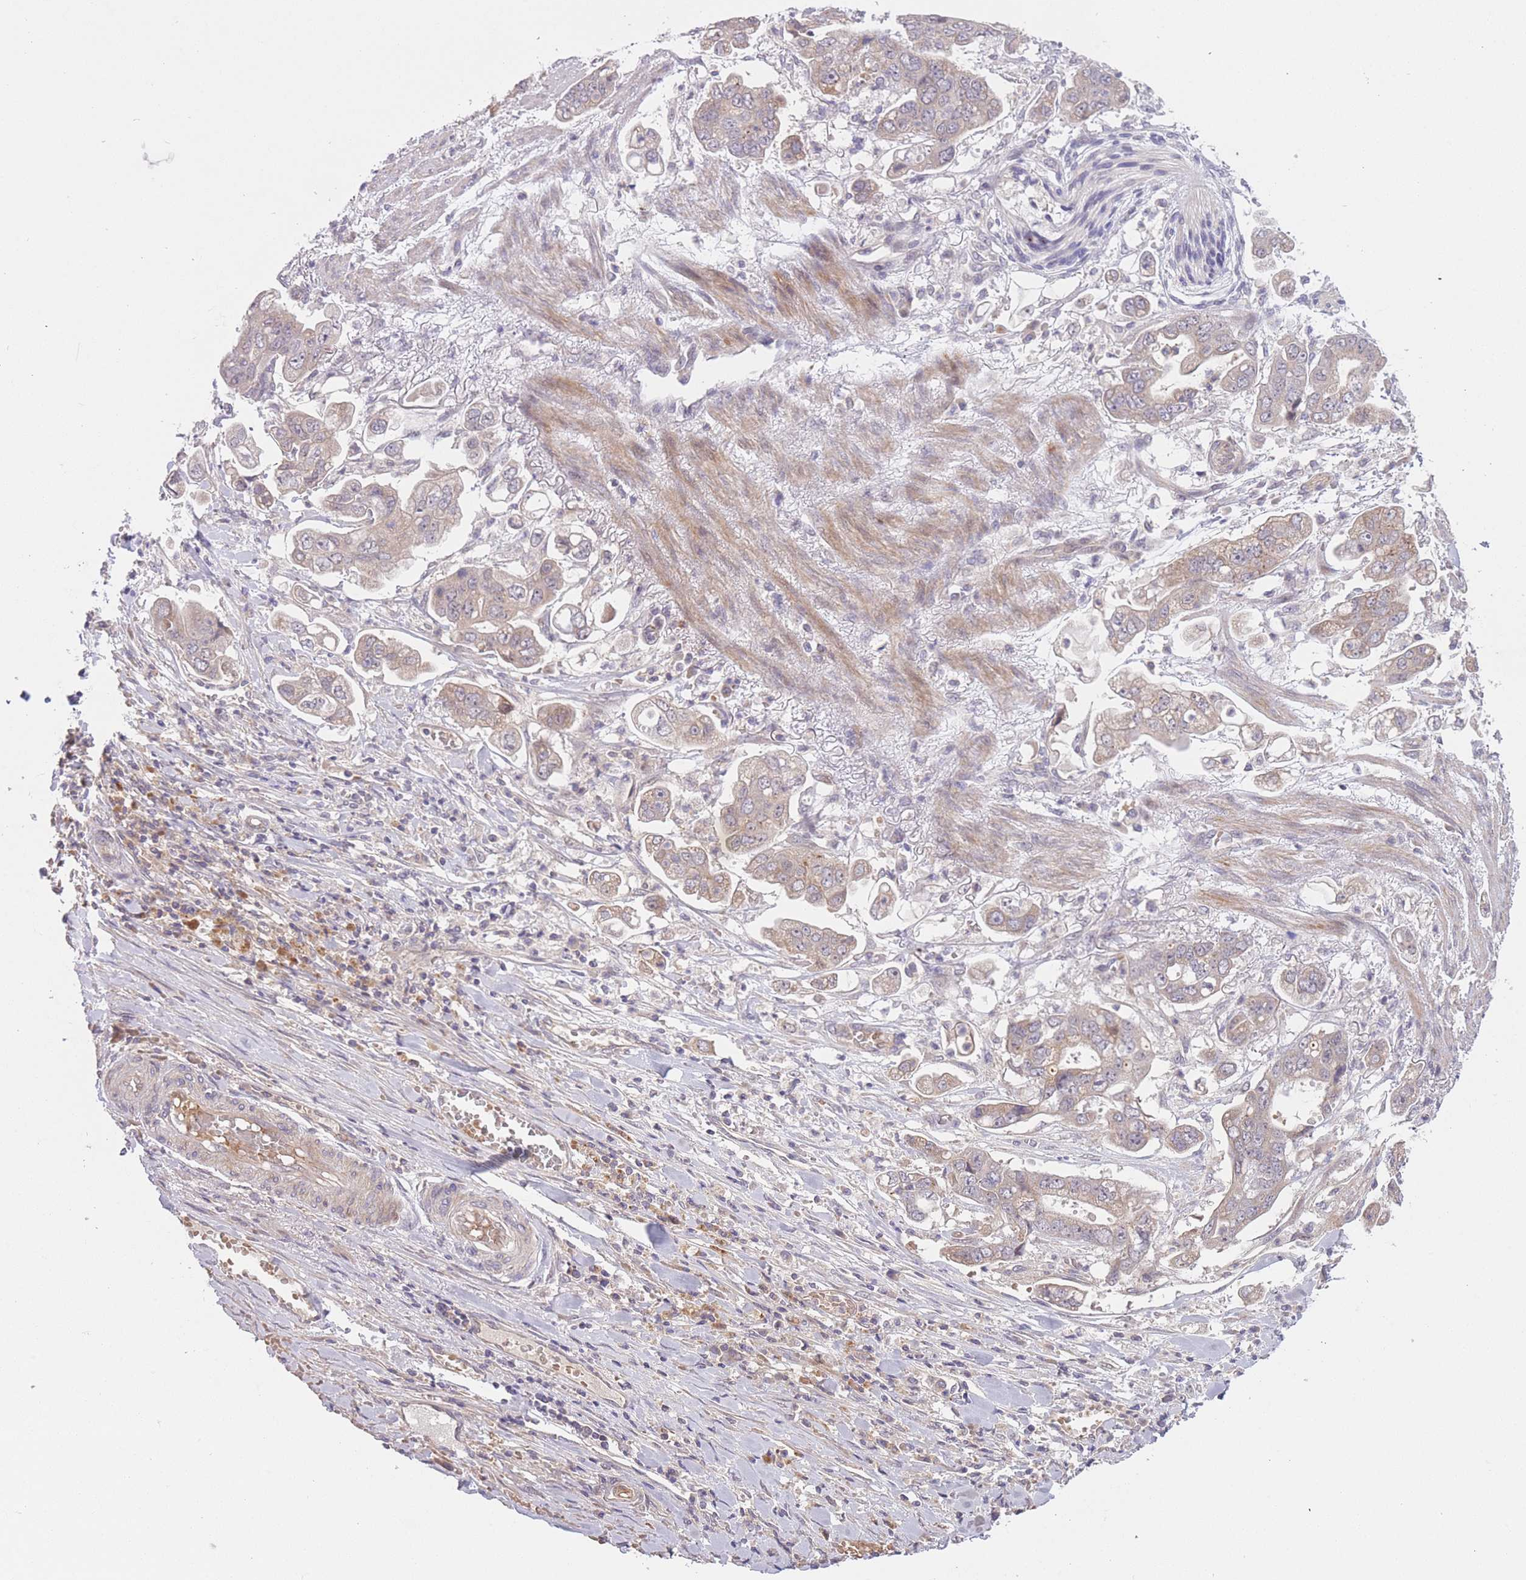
{"staining": {"intensity": "weak", "quantity": ">75%", "location": "cytoplasmic/membranous"}, "tissue": "stomach cancer", "cell_type": "Tumor cells", "image_type": "cancer", "snomed": [{"axis": "morphology", "description": "Adenocarcinoma, NOS"}, {"axis": "topography", "description": "Stomach"}], "caption": "IHC of human adenocarcinoma (stomach) shows low levels of weak cytoplasmic/membranous expression in approximately >75% of tumor cells.", "gene": "FUT5", "patient": {"sex": "male", "age": 62}}